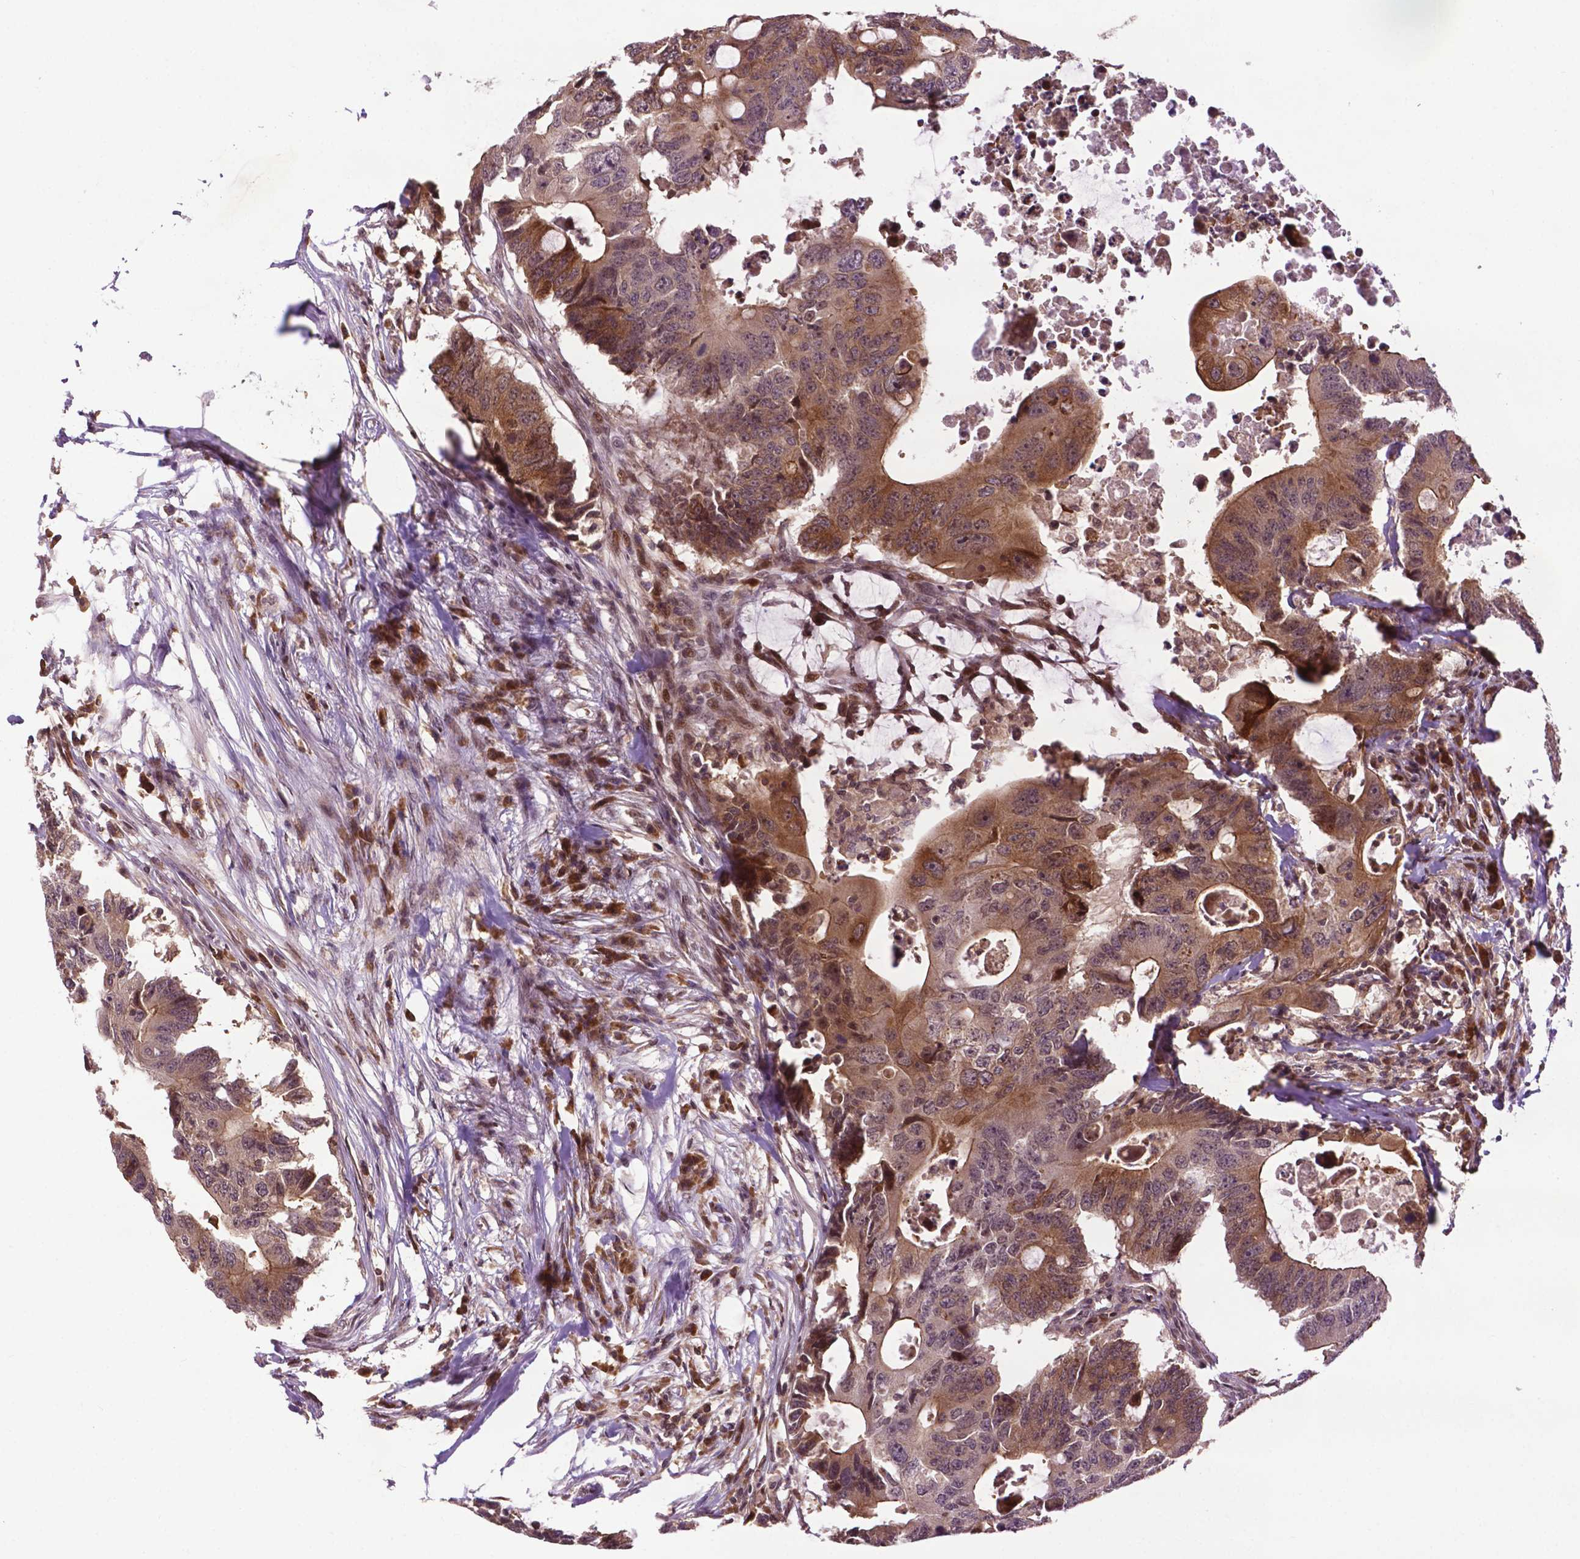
{"staining": {"intensity": "moderate", "quantity": ">75%", "location": "cytoplasmic/membranous,nuclear"}, "tissue": "colorectal cancer", "cell_type": "Tumor cells", "image_type": "cancer", "snomed": [{"axis": "morphology", "description": "Adenocarcinoma, NOS"}, {"axis": "topography", "description": "Colon"}], "caption": "Protein analysis of colorectal cancer (adenocarcinoma) tissue displays moderate cytoplasmic/membranous and nuclear expression in about >75% of tumor cells.", "gene": "TMX2", "patient": {"sex": "male", "age": 71}}